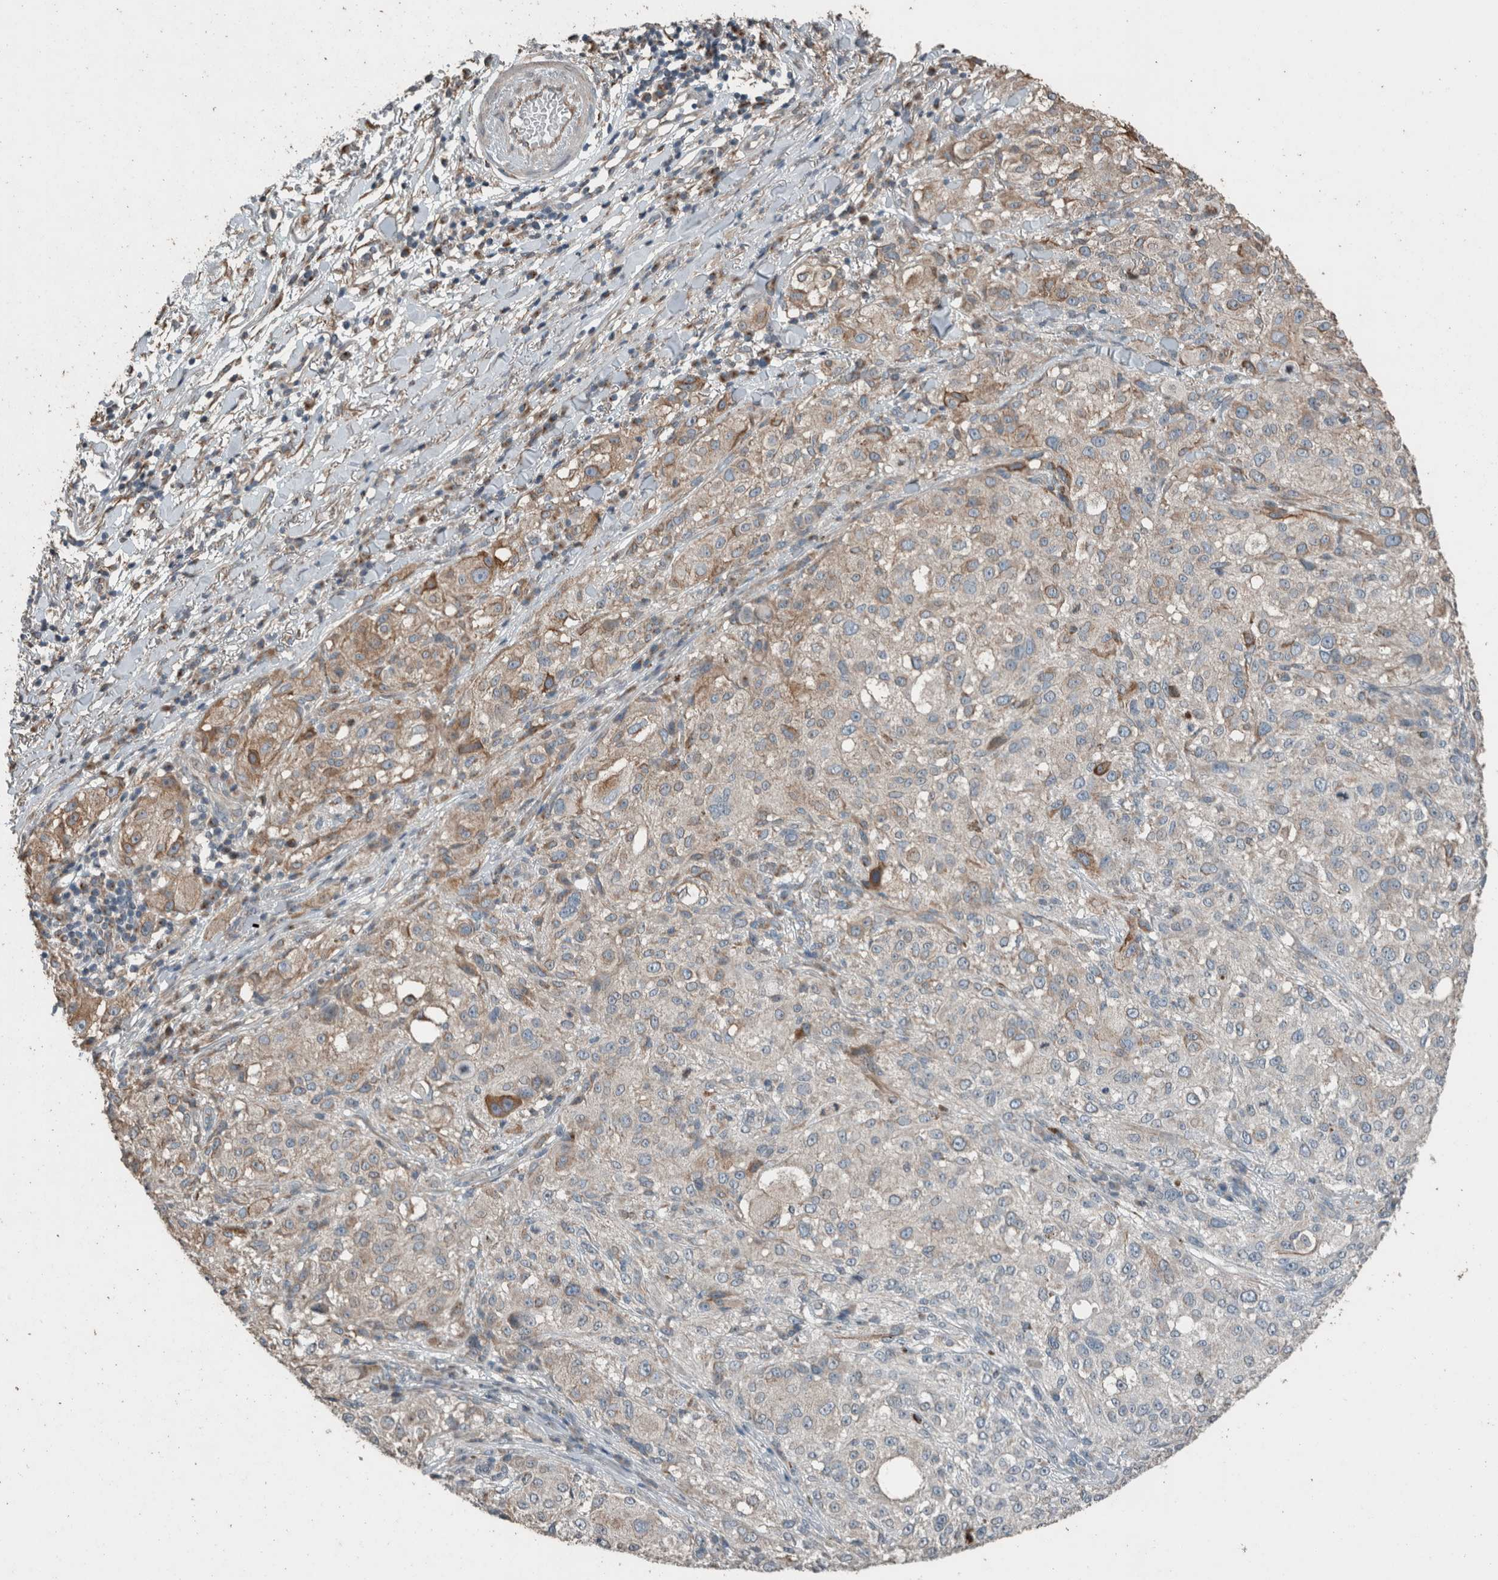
{"staining": {"intensity": "moderate", "quantity": "<25%", "location": "cytoplasmic/membranous"}, "tissue": "melanoma", "cell_type": "Tumor cells", "image_type": "cancer", "snomed": [{"axis": "morphology", "description": "Necrosis, NOS"}, {"axis": "morphology", "description": "Malignant melanoma, NOS"}, {"axis": "topography", "description": "Skin"}], "caption": "This micrograph displays immunohistochemistry (IHC) staining of human melanoma, with low moderate cytoplasmic/membranous staining in about <25% of tumor cells.", "gene": "ACVR2B", "patient": {"sex": "female", "age": 87}}